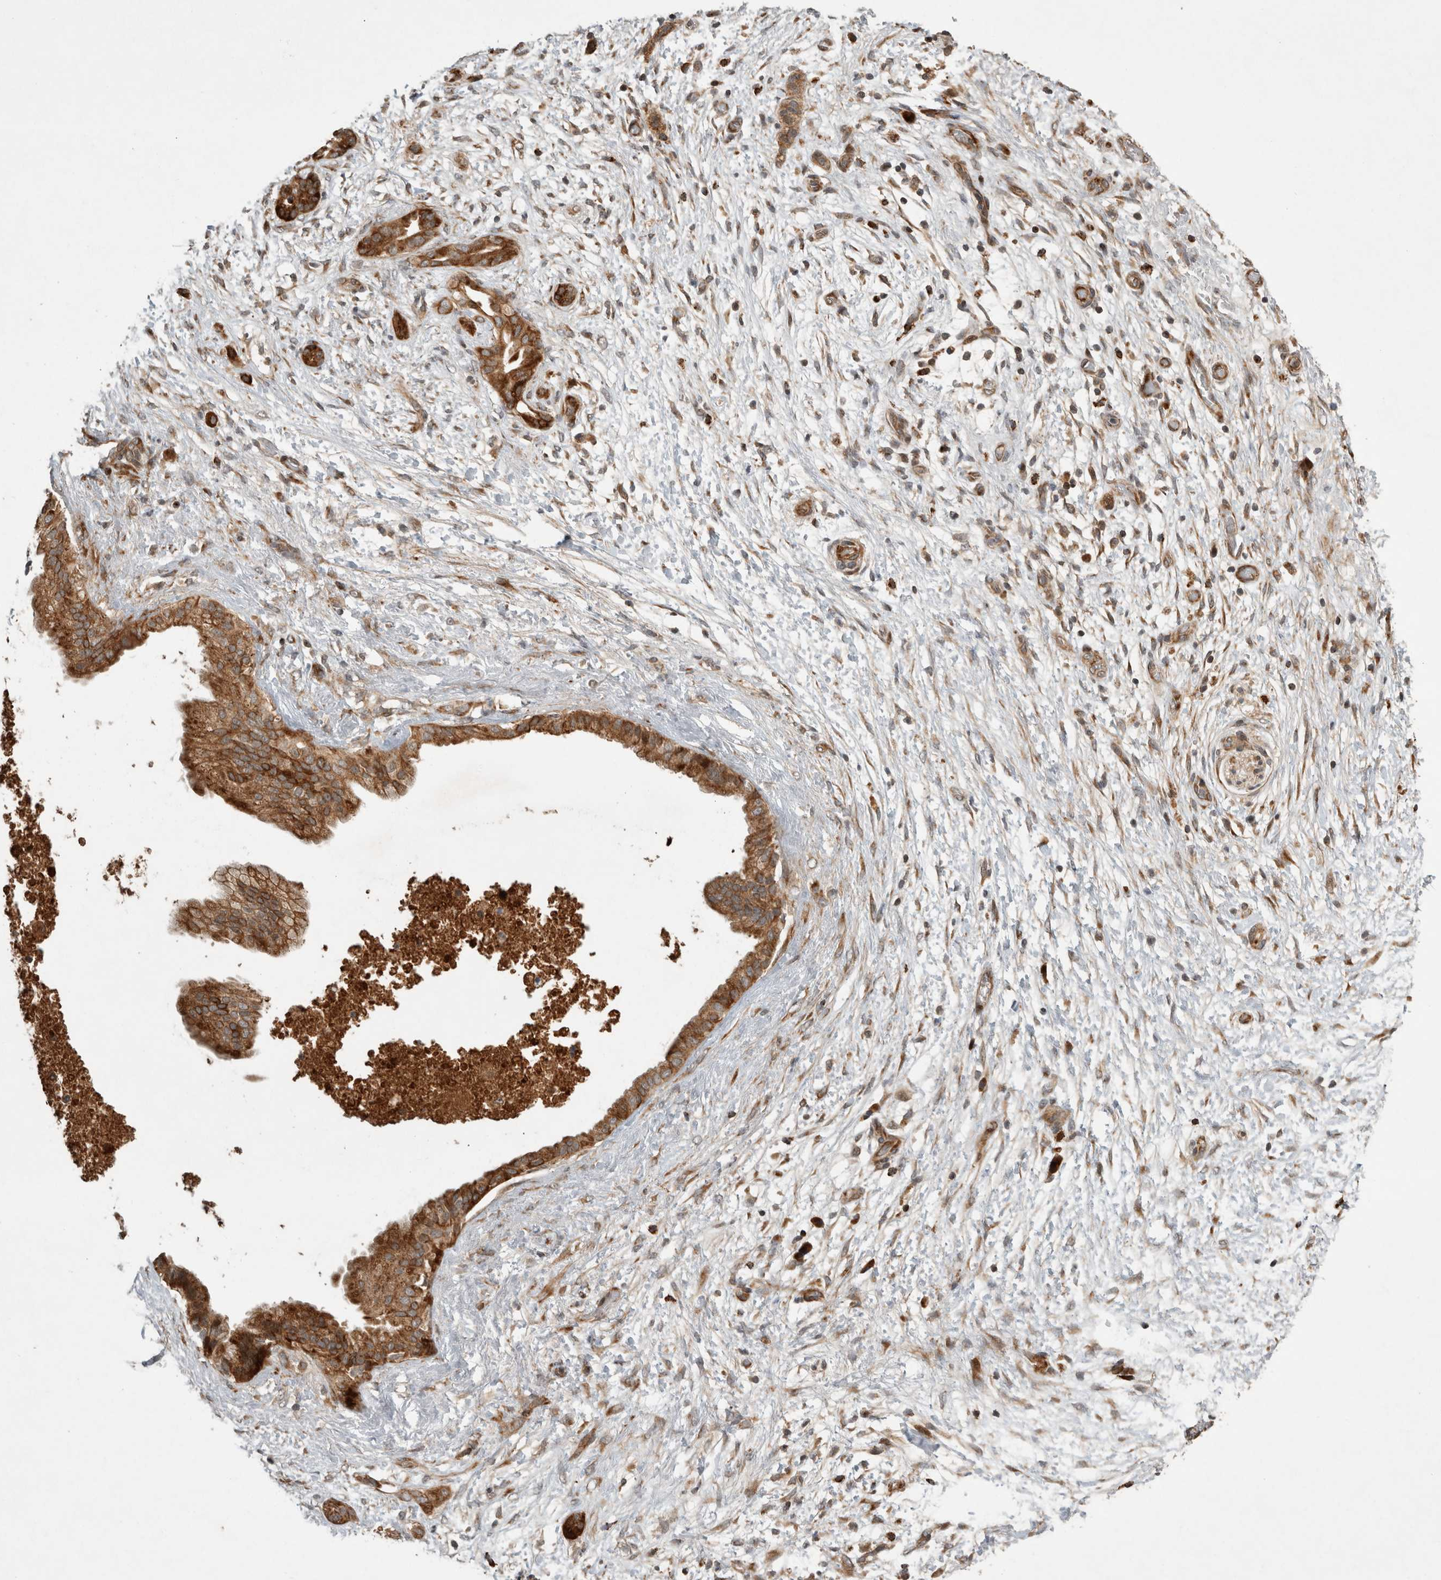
{"staining": {"intensity": "strong", "quantity": ">75%", "location": "cytoplasmic/membranous"}, "tissue": "pancreatic cancer", "cell_type": "Tumor cells", "image_type": "cancer", "snomed": [{"axis": "morphology", "description": "Adenocarcinoma, NOS"}, {"axis": "topography", "description": "Pancreas"}], "caption": "DAB immunohistochemical staining of human pancreatic cancer shows strong cytoplasmic/membranous protein expression in approximately >75% of tumor cells. The staining is performed using DAB (3,3'-diaminobenzidine) brown chromogen to label protein expression. The nuclei are counter-stained blue using hematoxylin.", "gene": "SERAC1", "patient": {"sex": "female", "age": 78}}